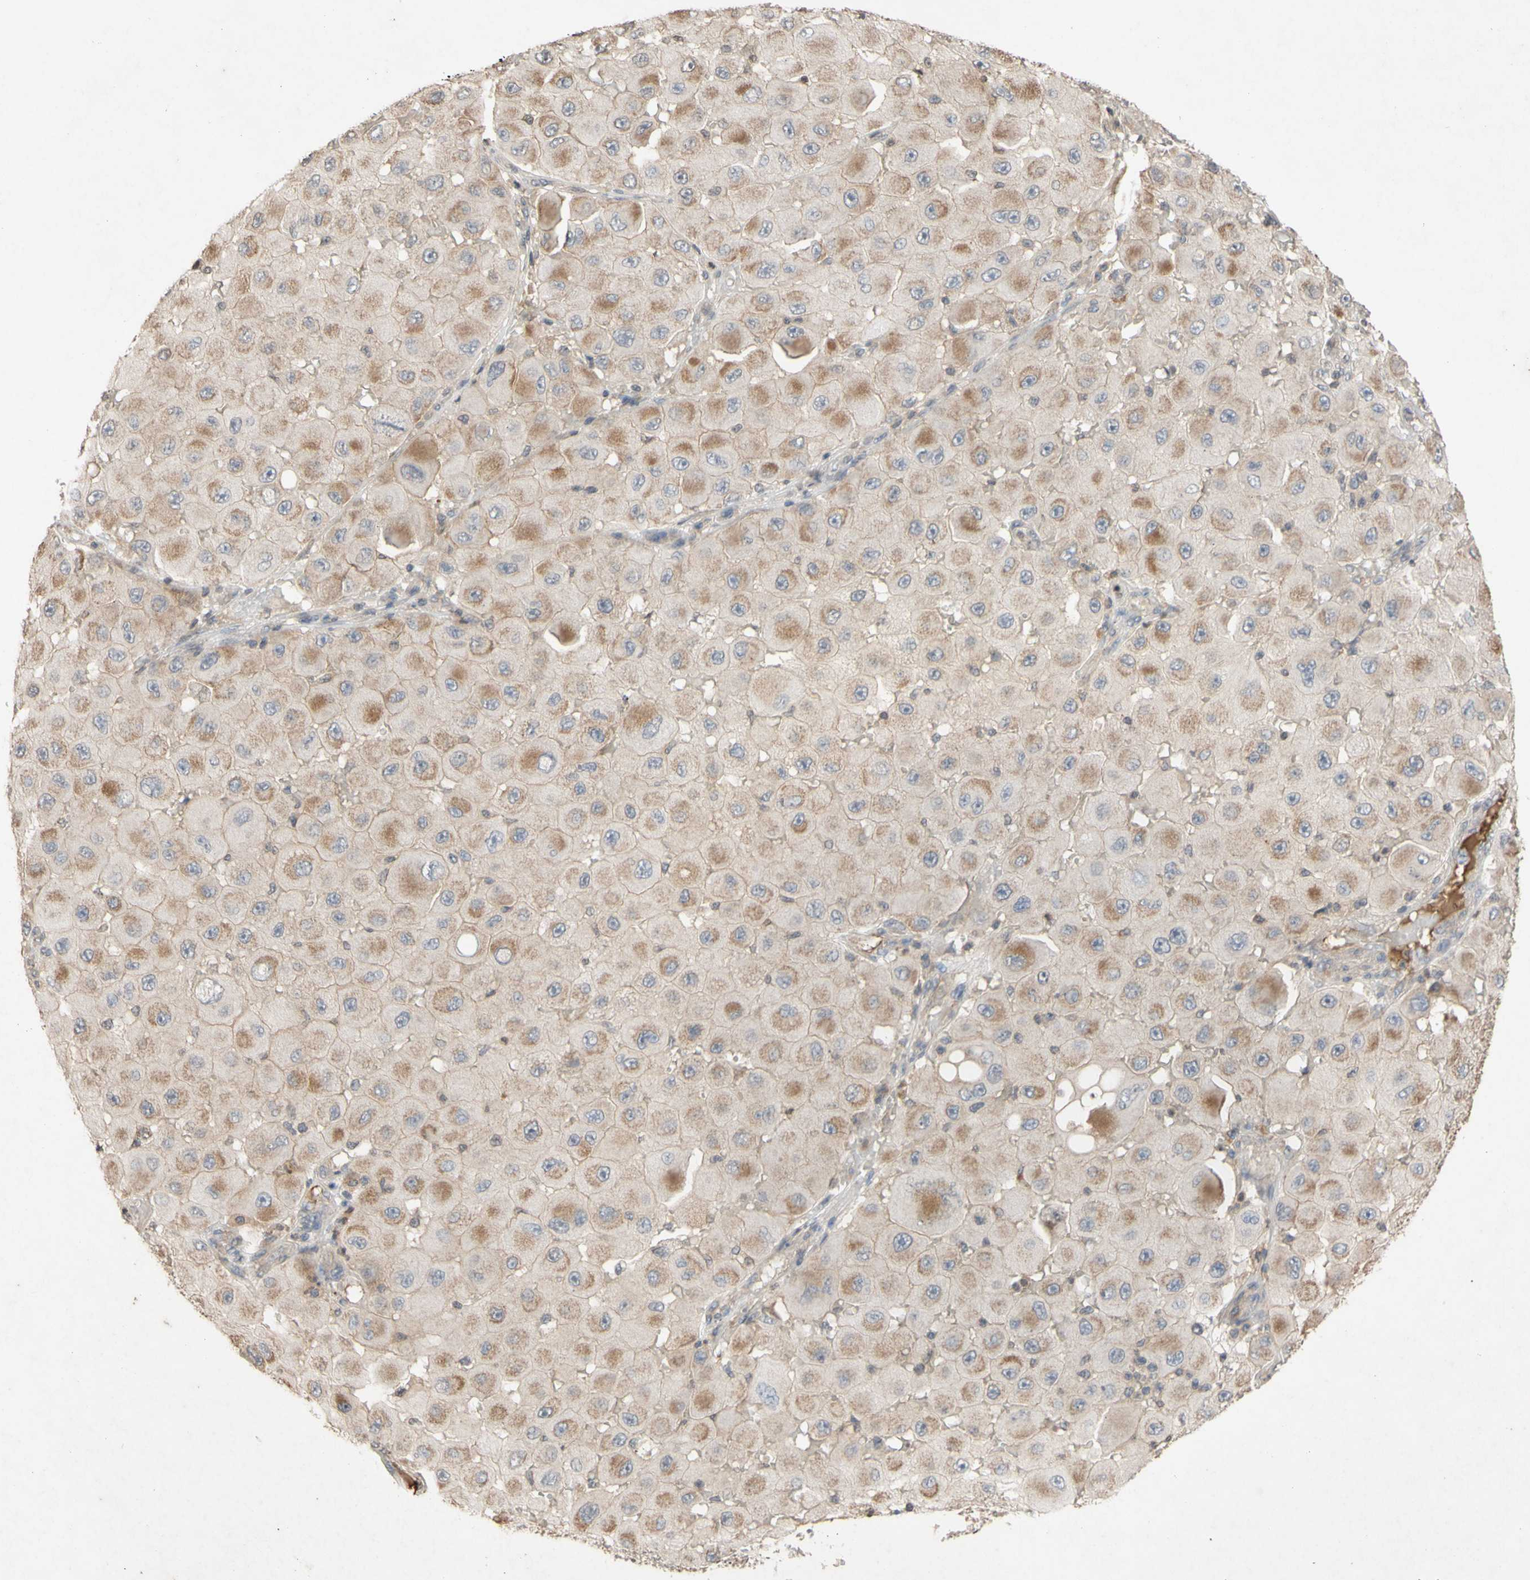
{"staining": {"intensity": "moderate", "quantity": ">75%", "location": "cytoplasmic/membranous"}, "tissue": "melanoma", "cell_type": "Tumor cells", "image_type": "cancer", "snomed": [{"axis": "morphology", "description": "Malignant melanoma, NOS"}, {"axis": "topography", "description": "Skin"}], "caption": "The immunohistochemical stain highlights moderate cytoplasmic/membranous positivity in tumor cells of malignant melanoma tissue. Immunohistochemistry (ihc) stains the protein of interest in brown and the nuclei are stained blue.", "gene": "NECTIN3", "patient": {"sex": "female", "age": 81}}